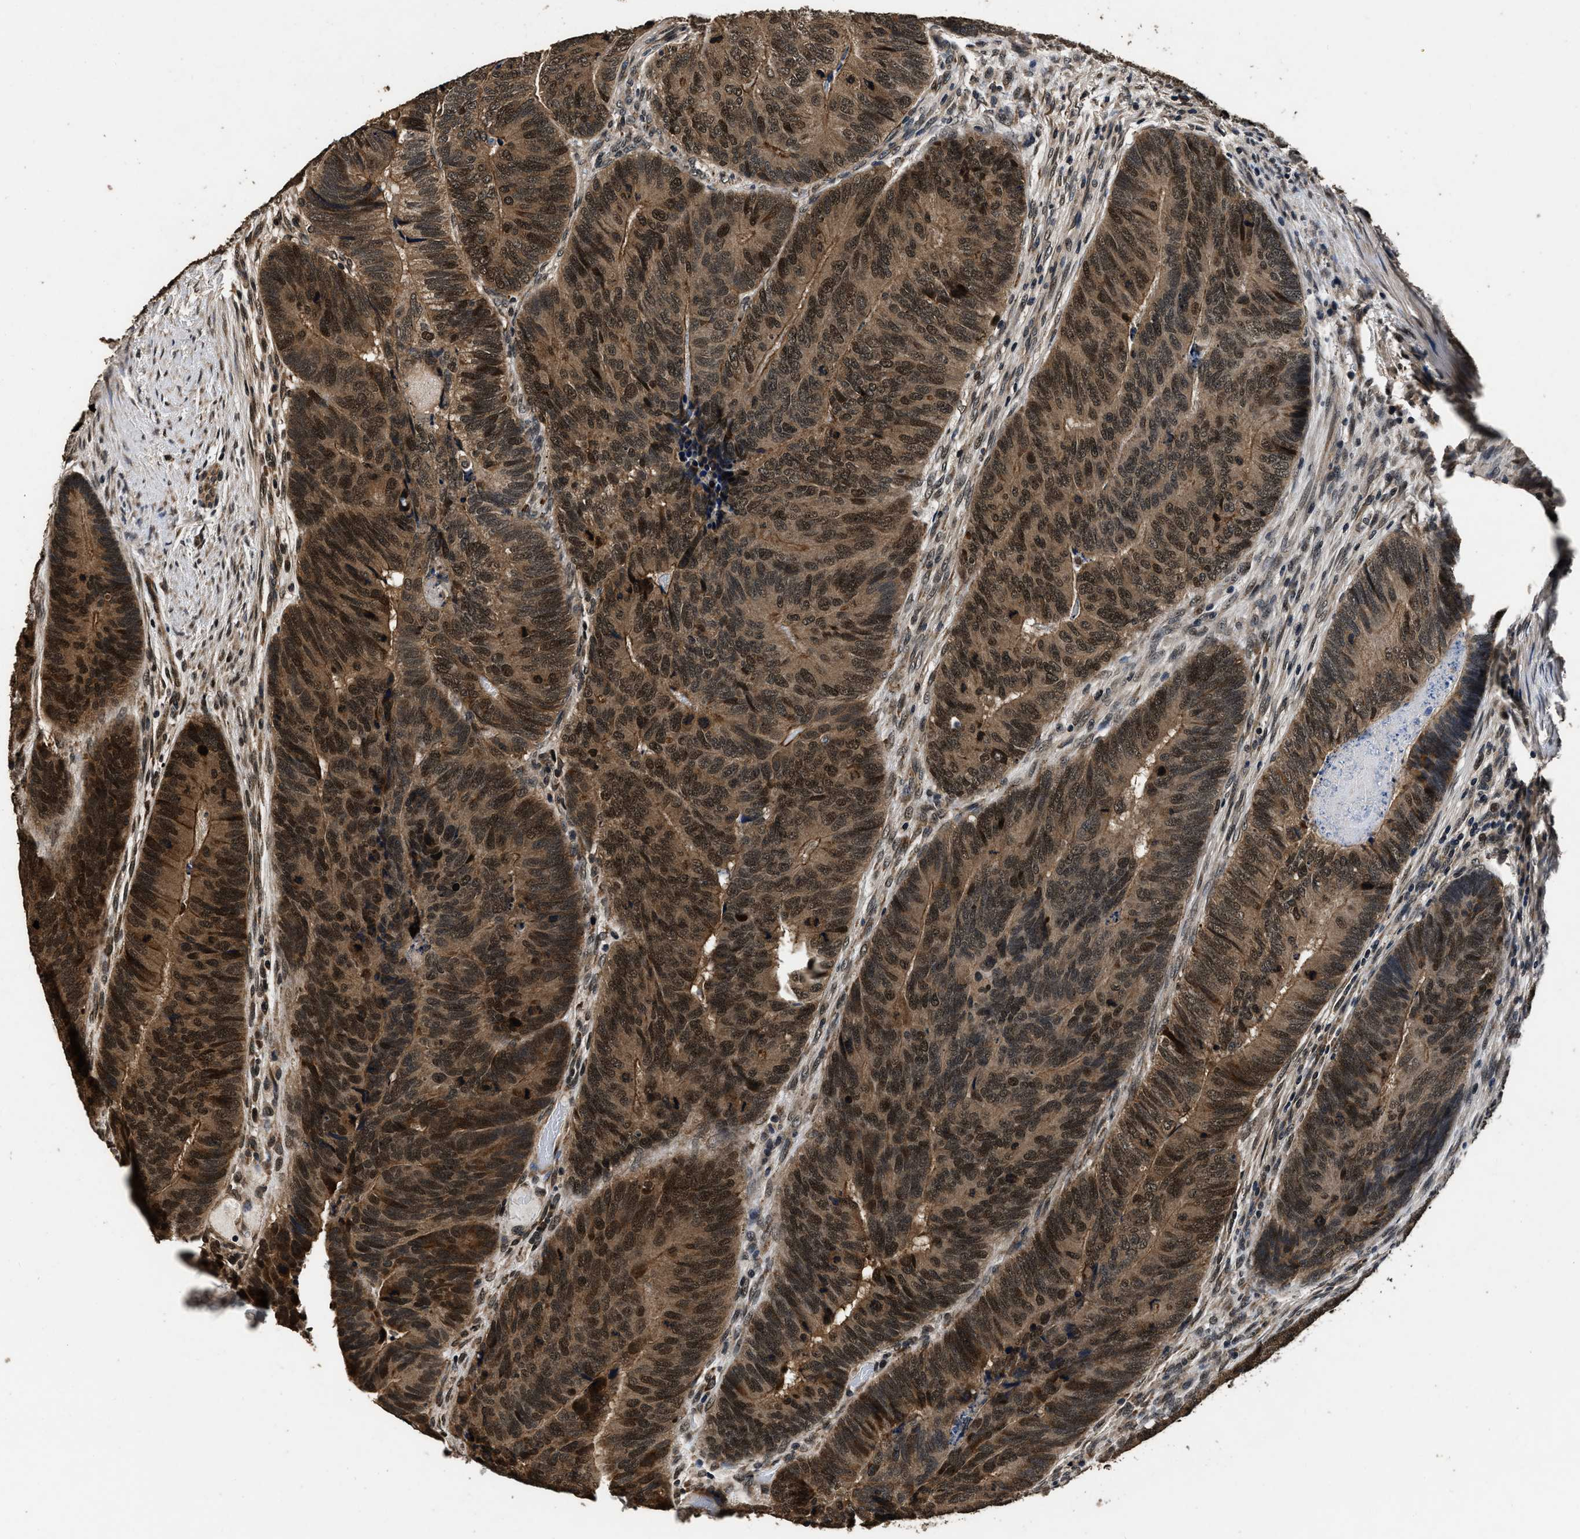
{"staining": {"intensity": "strong", "quantity": ">75%", "location": "cytoplasmic/membranous,nuclear"}, "tissue": "colorectal cancer", "cell_type": "Tumor cells", "image_type": "cancer", "snomed": [{"axis": "morphology", "description": "Normal tissue, NOS"}, {"axis": "morphology", "description": "Adenocarcinoma, NOS"}, {"axis": "topography", "description": "Rectum"}], "caption": "IHC staining of colorectal cancer (adenocarcinoma), which shows high levels of strong cytoplasmic/membranous and nuclear positivity in approximately >75% of tumor cells indicating strong cytoplasmic/membranous and nuclear protein expression. The staining was performed using DAB (3,3'-diaminobenzidine) (brown) for protein detection and nuclei were counterstained in hematoxylin (blue).", "gene": "CSTF1", "patient": {"sex": "female", "age": 66}}